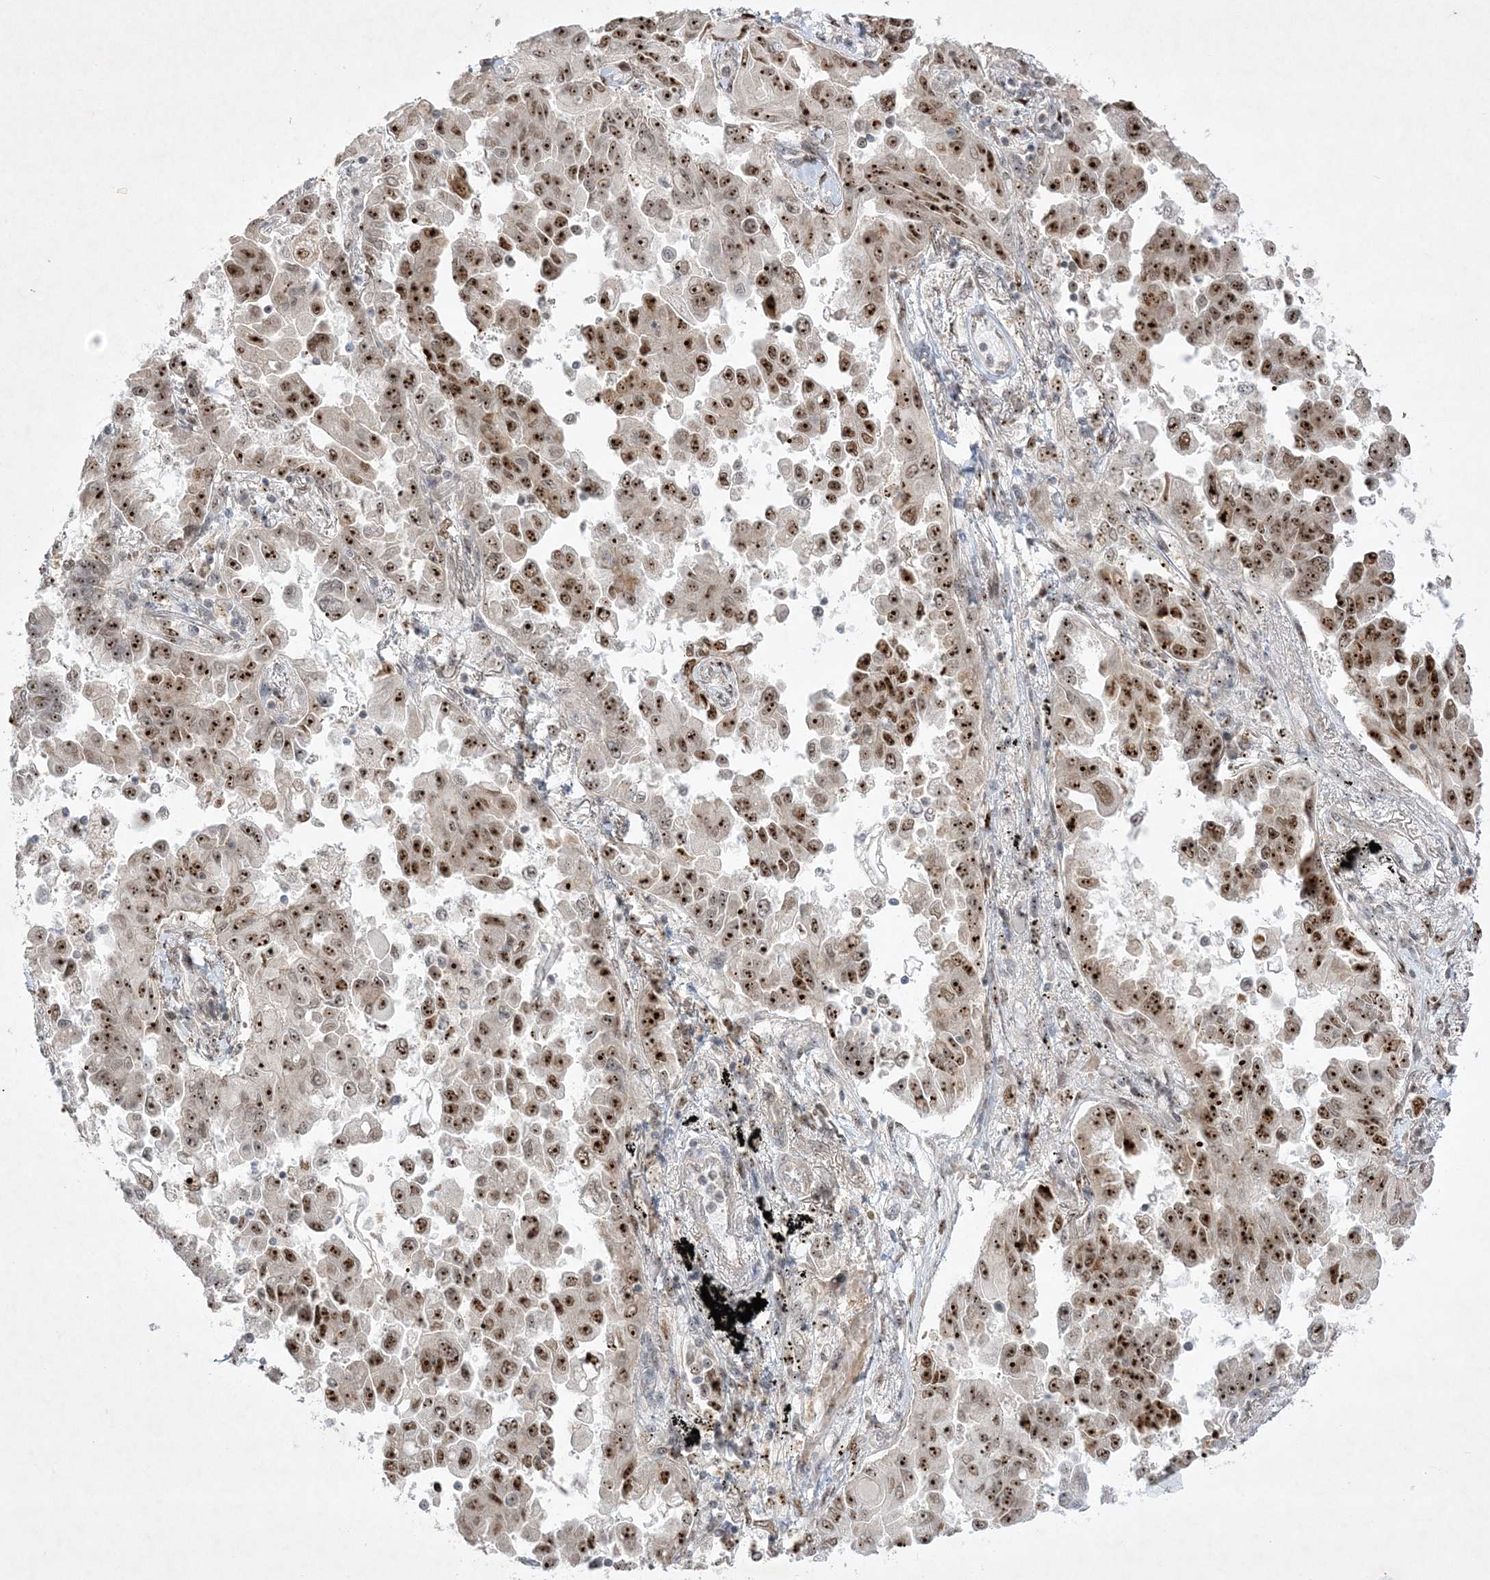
{"staining": {"intensity": "strong", "quantity": ">75%", "location": "nuclear"}, "tissue": "lung cancer", "cell_type": "Tumor cells", "image_type": "cancer", "snomed": [{"axis": "morphology", "description": "Adenocarcinoma, NOS"}, {"axis": "topography", "description": "Lung"}], "caption": "Immunohistochemical staining of human adenocarcinoma (lung) exhibits high levels of strong nuclear staining in approximately >75% of tumor cells.", "gene": "NPM3", "patient": {"sex": "female", "age": 67}}